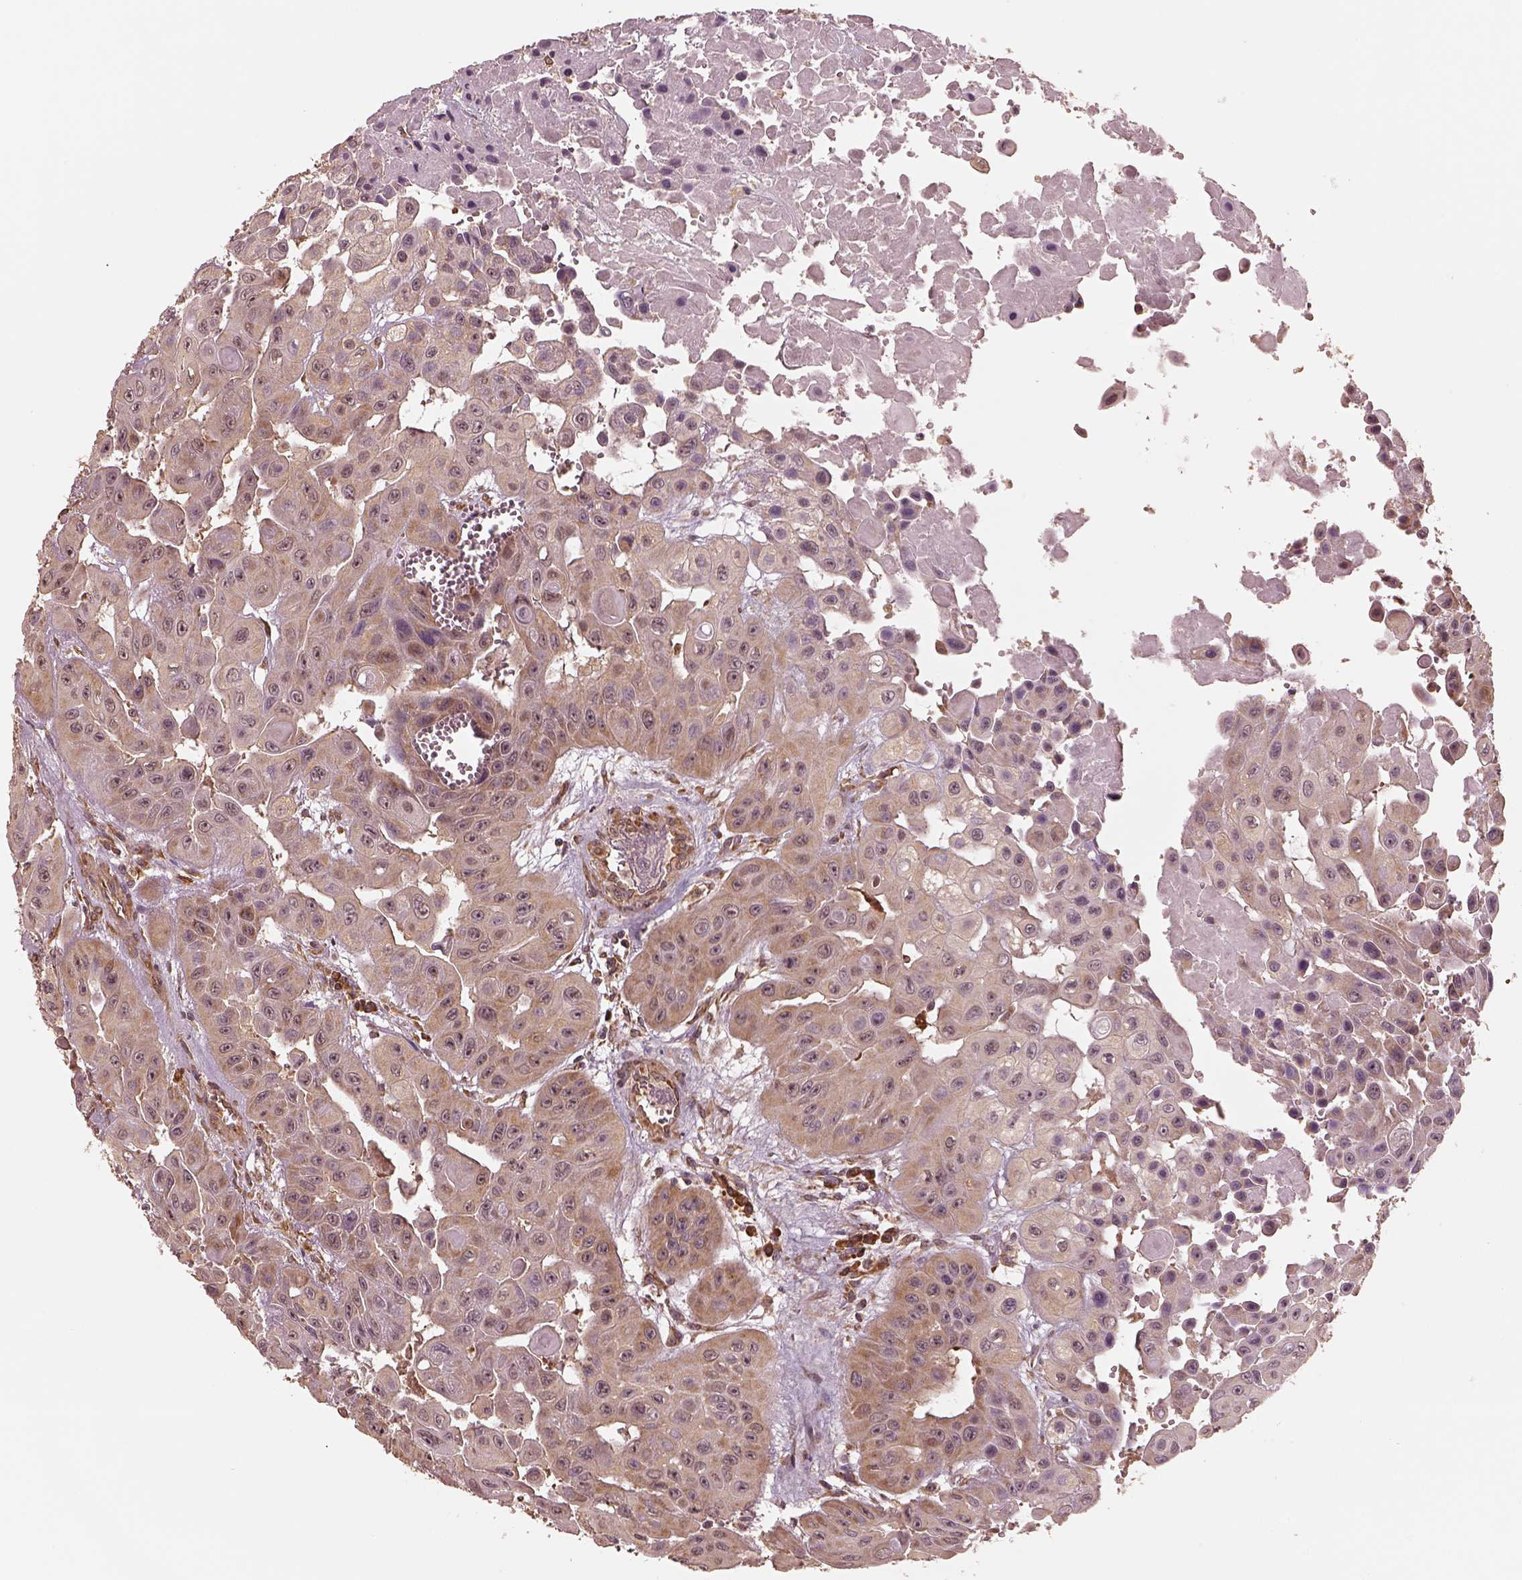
{"staining": {"intensity": "weak", "quantity": "25%-75%", "location": "cytoplasmic/membranous"}, "tissue": "head and neck cancer", "cell_type": "Tumor cells", "image_type": "cancer", "snomed": [{"axis": "morphology", "description": "Adenocarcinoma, NOS"}, {"axis": "topography", "description": "Head-Neck"}], "caption": "There is low levels of weak cytoplasmic/membranous positivity in tumor cells of head and neck cancer (adenocarcinoma), as demonstrated by immunohistochemical staining (brown color).", "gene": "RPS5", "patient": {"sex": "male", "age": 73}}